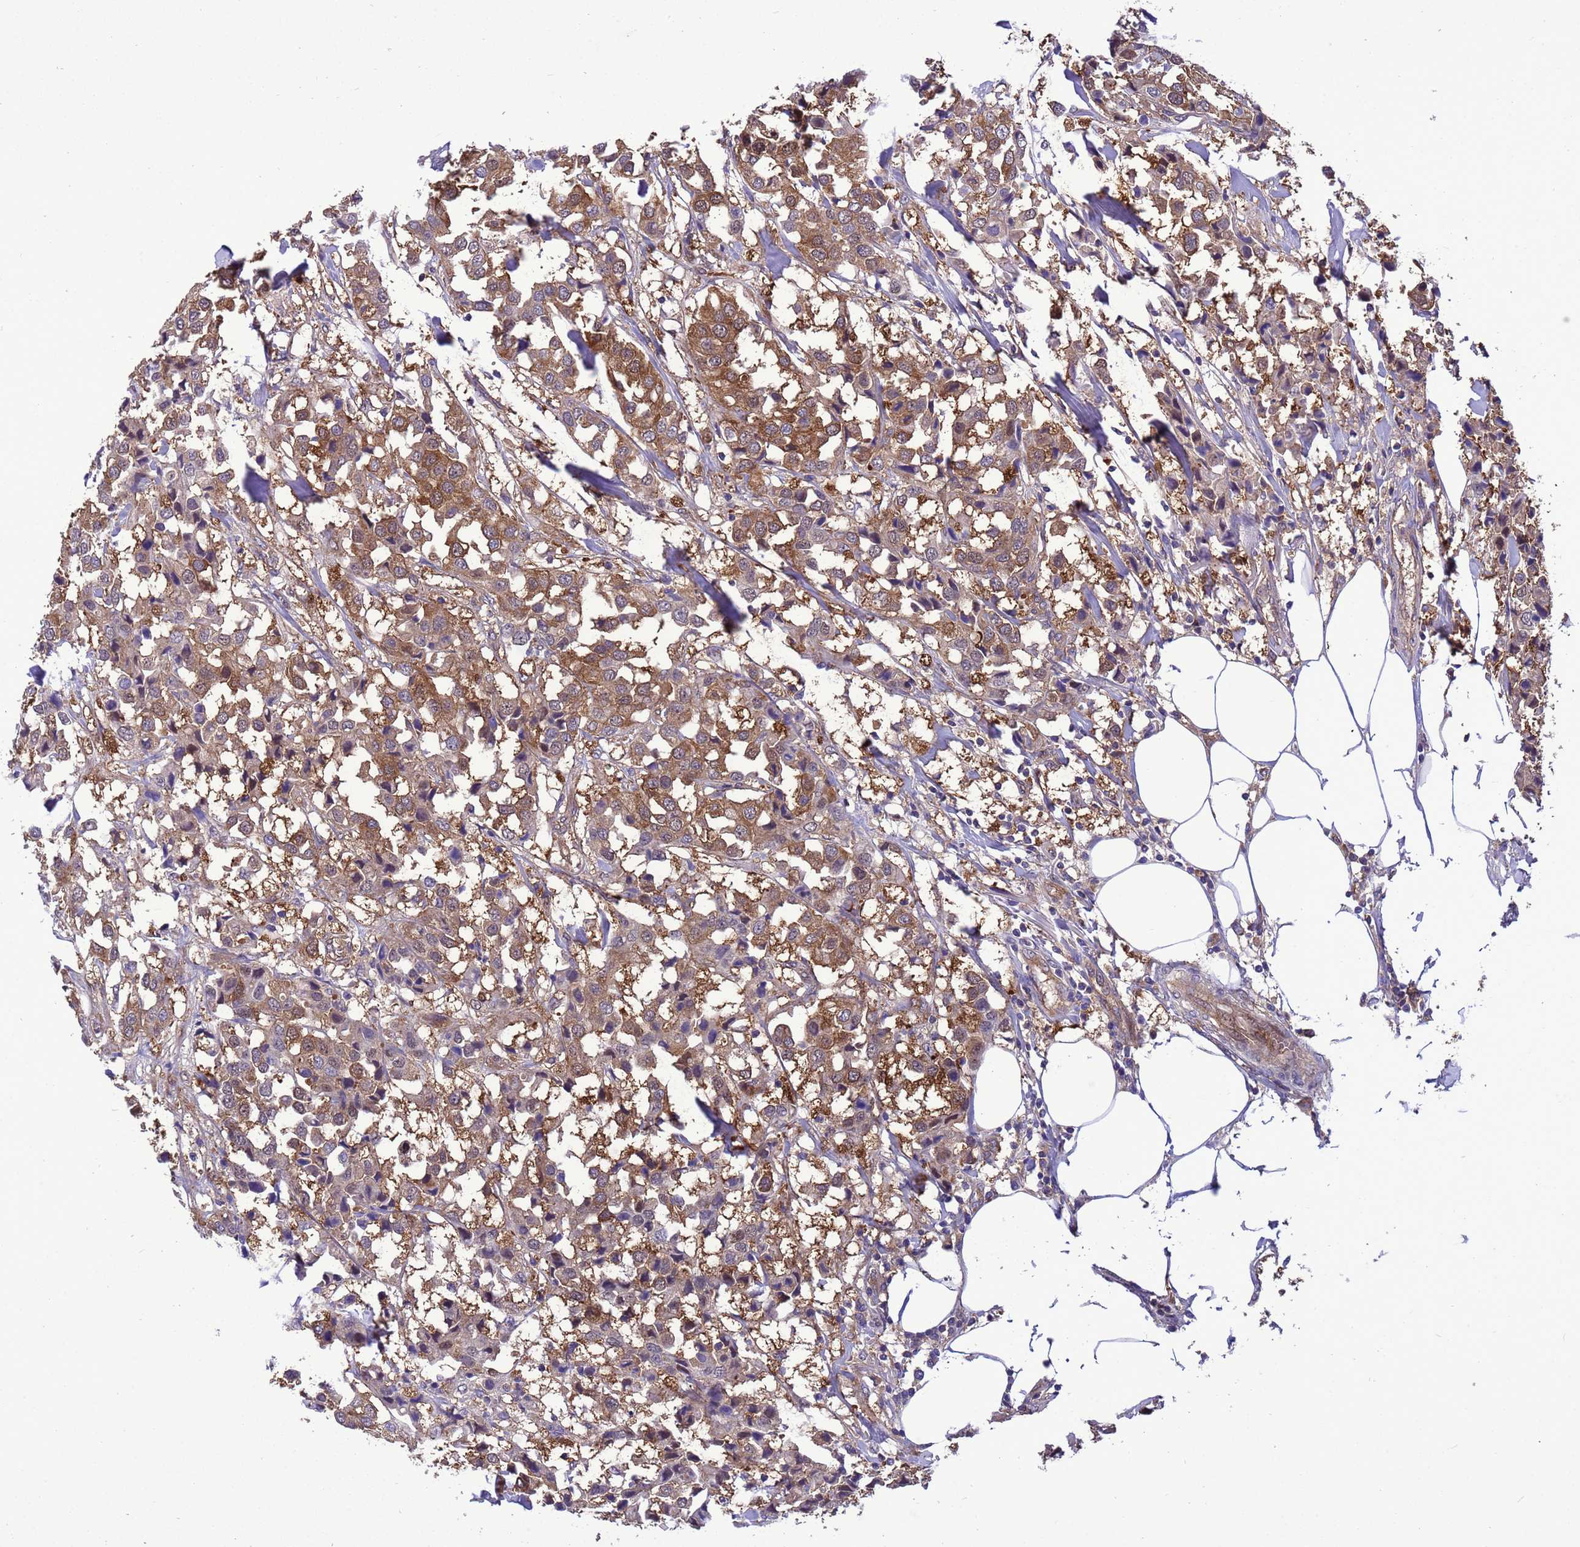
{"staining": {"intensity": "moderate", "quantity": ">75%", "location": "cytoplasmic/membranous"}, "tissue": "breast cancer", "cell_type": "Tumor cells", "image_type": "cancer", "snomed": [{"axis": "morphology", "description": "Duct carcinoma"}, {"axis": "topography", "description": "Breast"}], "caption": "Protein expression analysis of breast infiltrating ductal carcinoma shows moderate cytoplasmic/membranous expression in approximately >75% of tumor cells.", "gene": "RABEP2", "patient": {"sex": "female", "age": 80}}